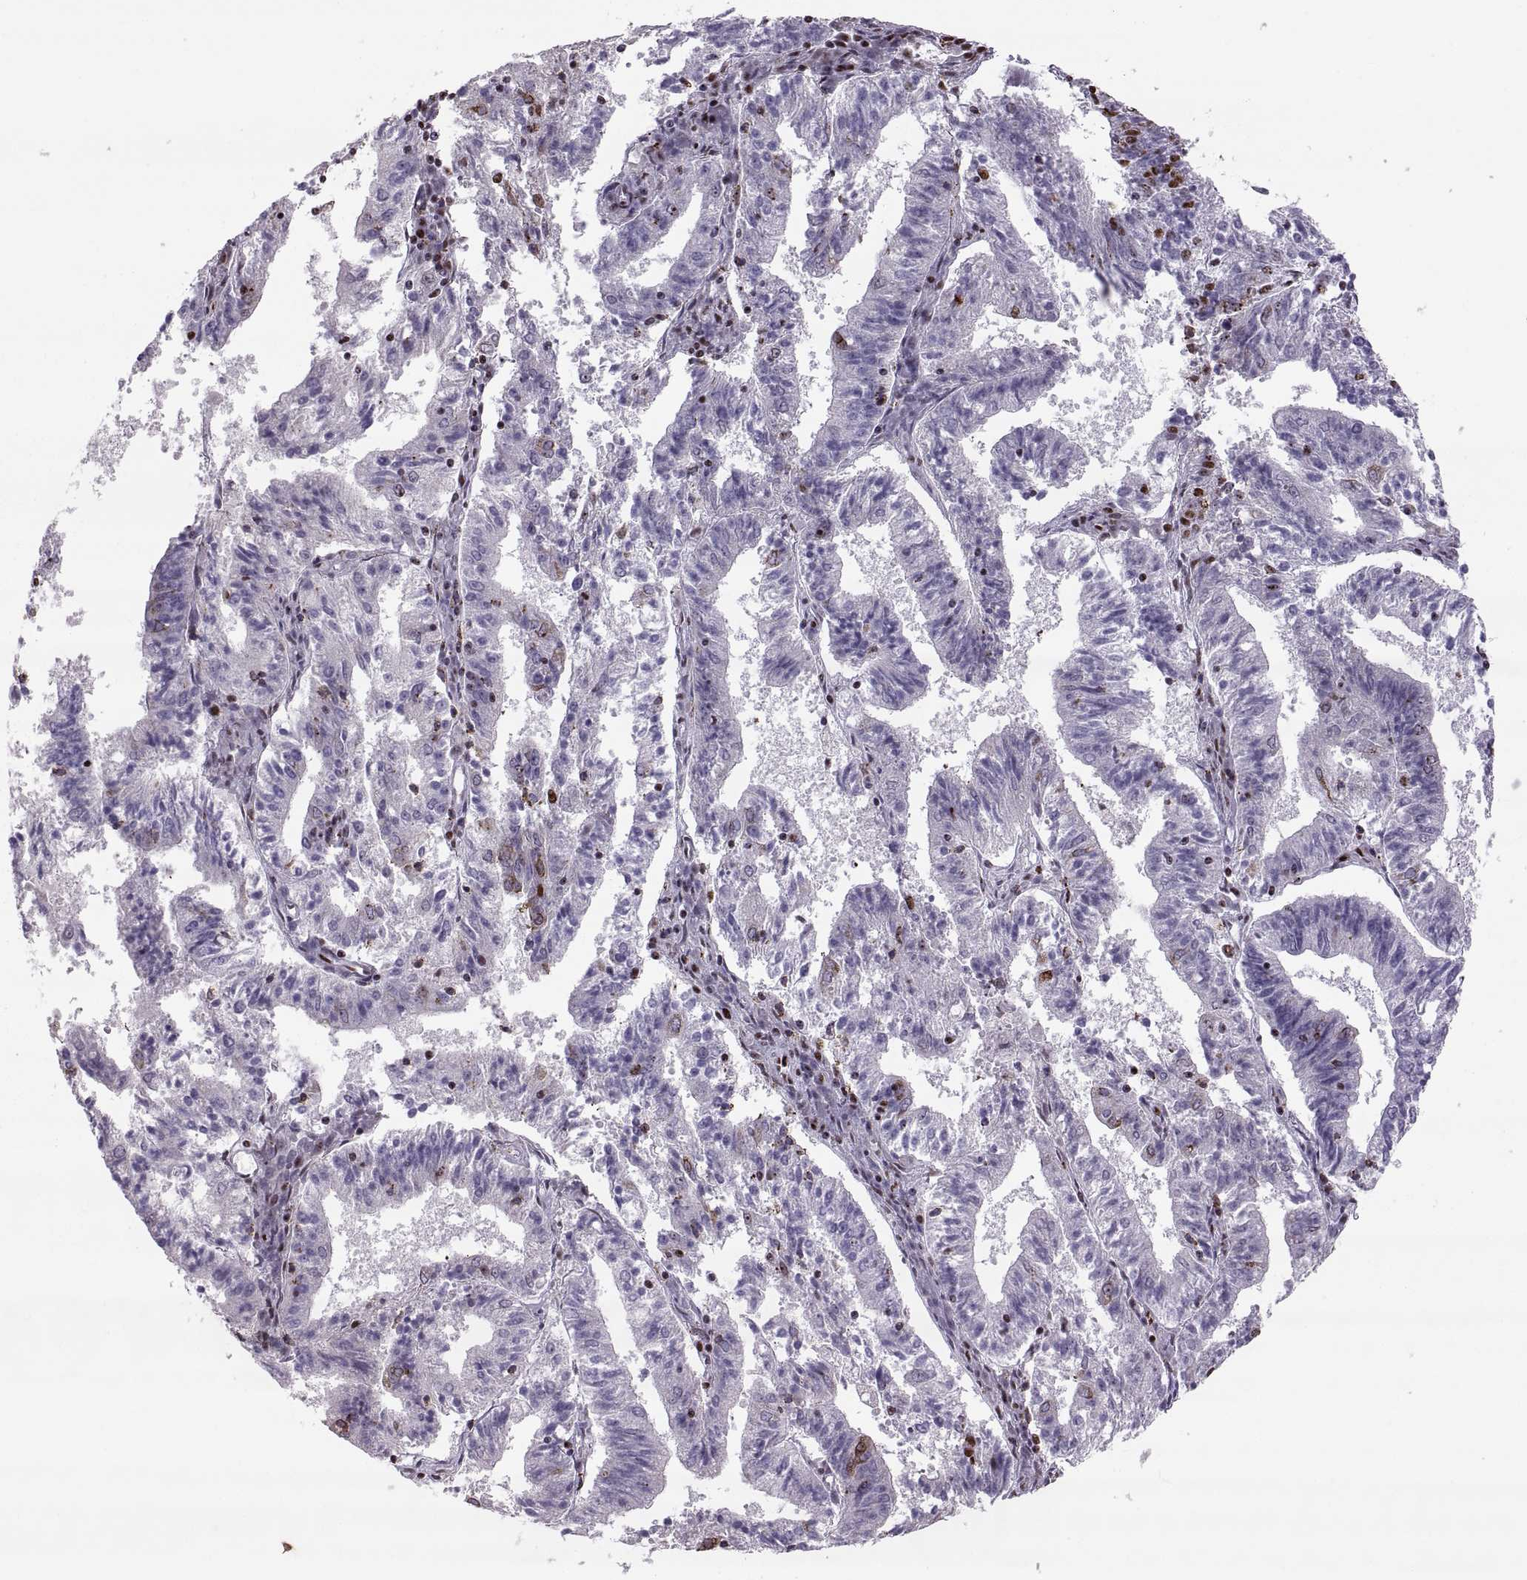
{"staining": {"intensity": "strong", "quantity": "<25%", "location": "nuclear"}, "tissue": "endometrial cancer", "cell_type": "Tumor cells", "image_type": "cancer", "snomed": [{"axis": "morphology", "description": "Adenocarcinoma, NOS"}, {"axis": "topography", "description": "Endometrium"}], "caption": "DAB immunohistochemical staining of human endometrial adenocarcinoma shows strong nuclear protein expression in approximately <25% of tumor cells.", "gene": "SNAI1", "patient": {"sex": "female", "age": 82}}